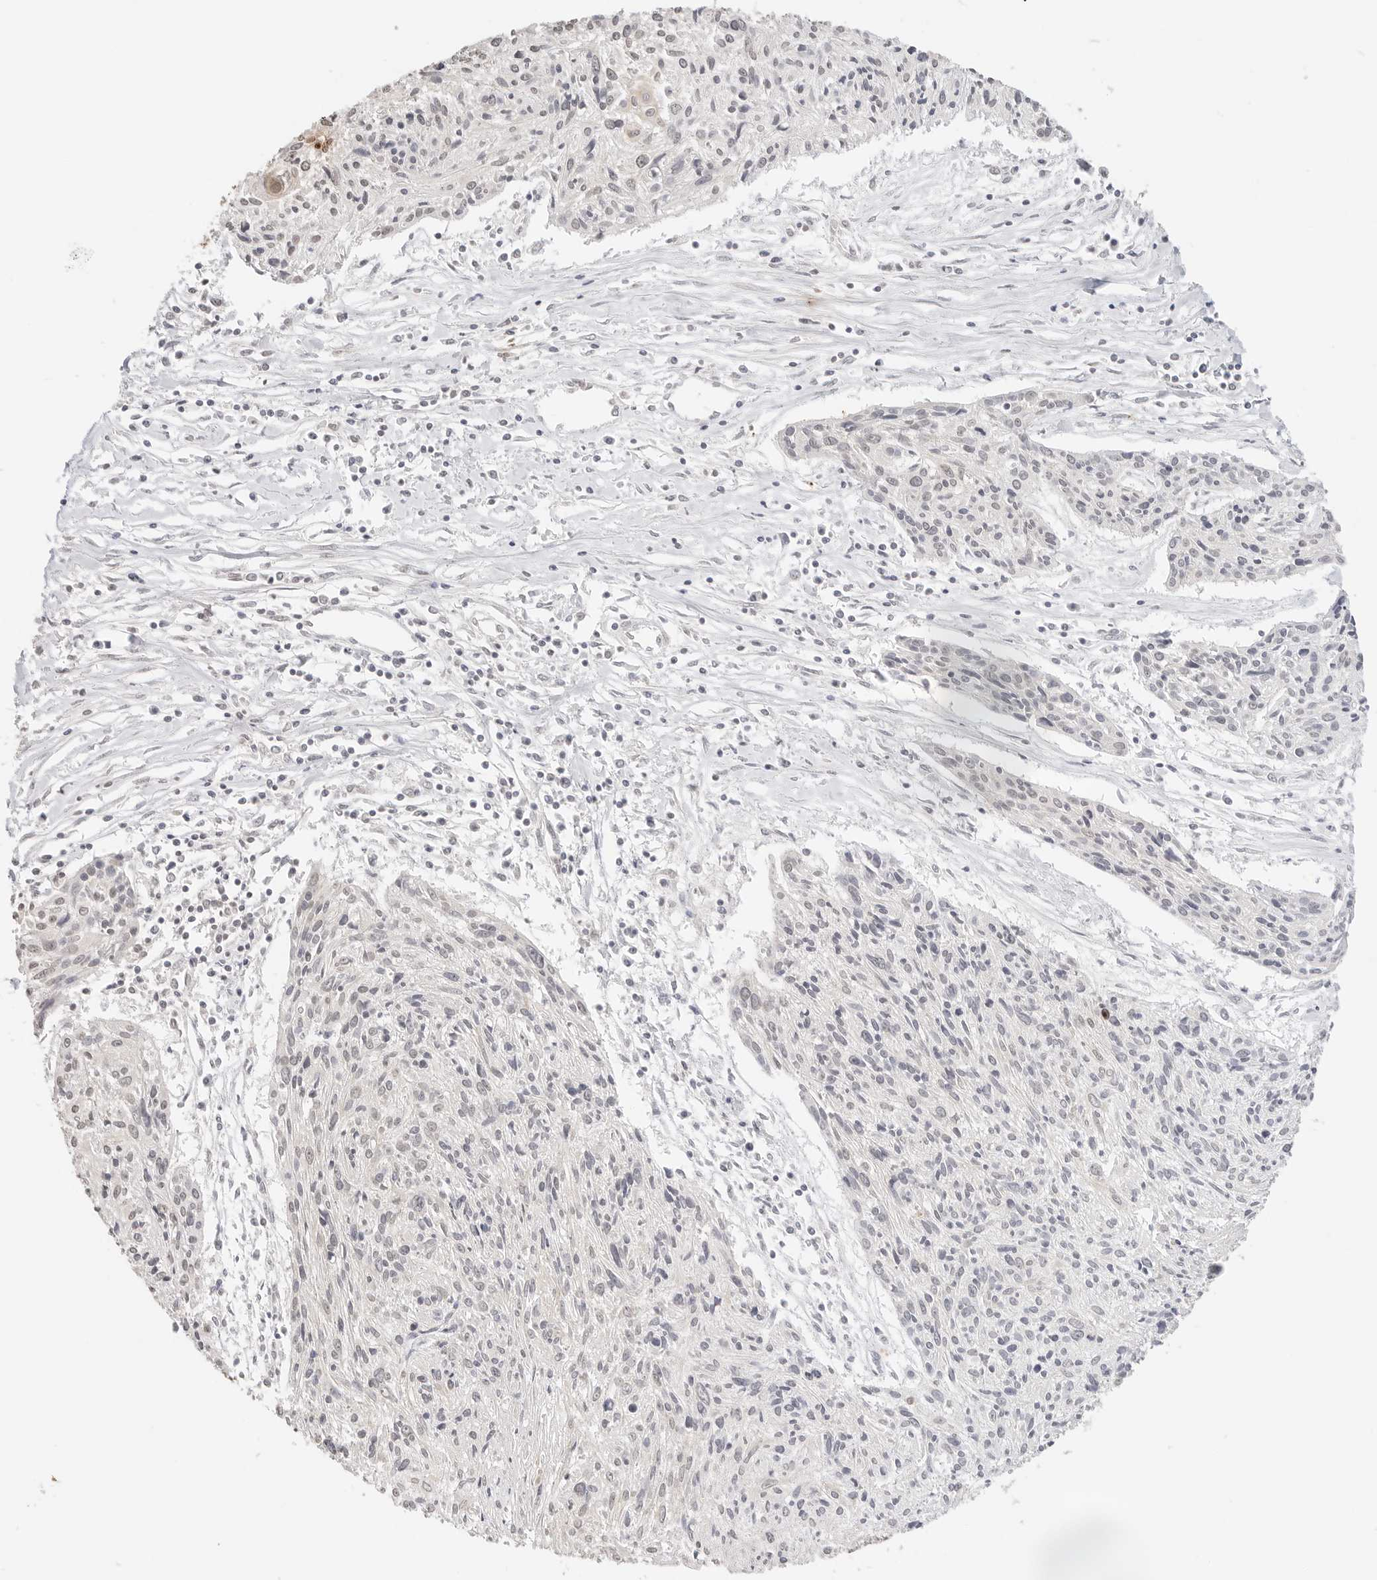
{"staining": {"intensity": "negative", "quantity": "none", "location": "none"}, "tissue": "cervical cancer", "cell_type": "Tumor cells", "image_type": "cancer", "snomed": [{"axis": "morphology", "description": "Squamous cell carcinoma, NOS"}, {"axis": "topography", "description": "Cervix"}], "caption": "A high-resolution histopathology image shows immunohistochemistry (IHC) staining of cervical cancer (squamous cell carcinoma), which shows no significant positivity in tumor cells.", "gene": "GPR34", "patient": {"sex": "female", "age": 51}}